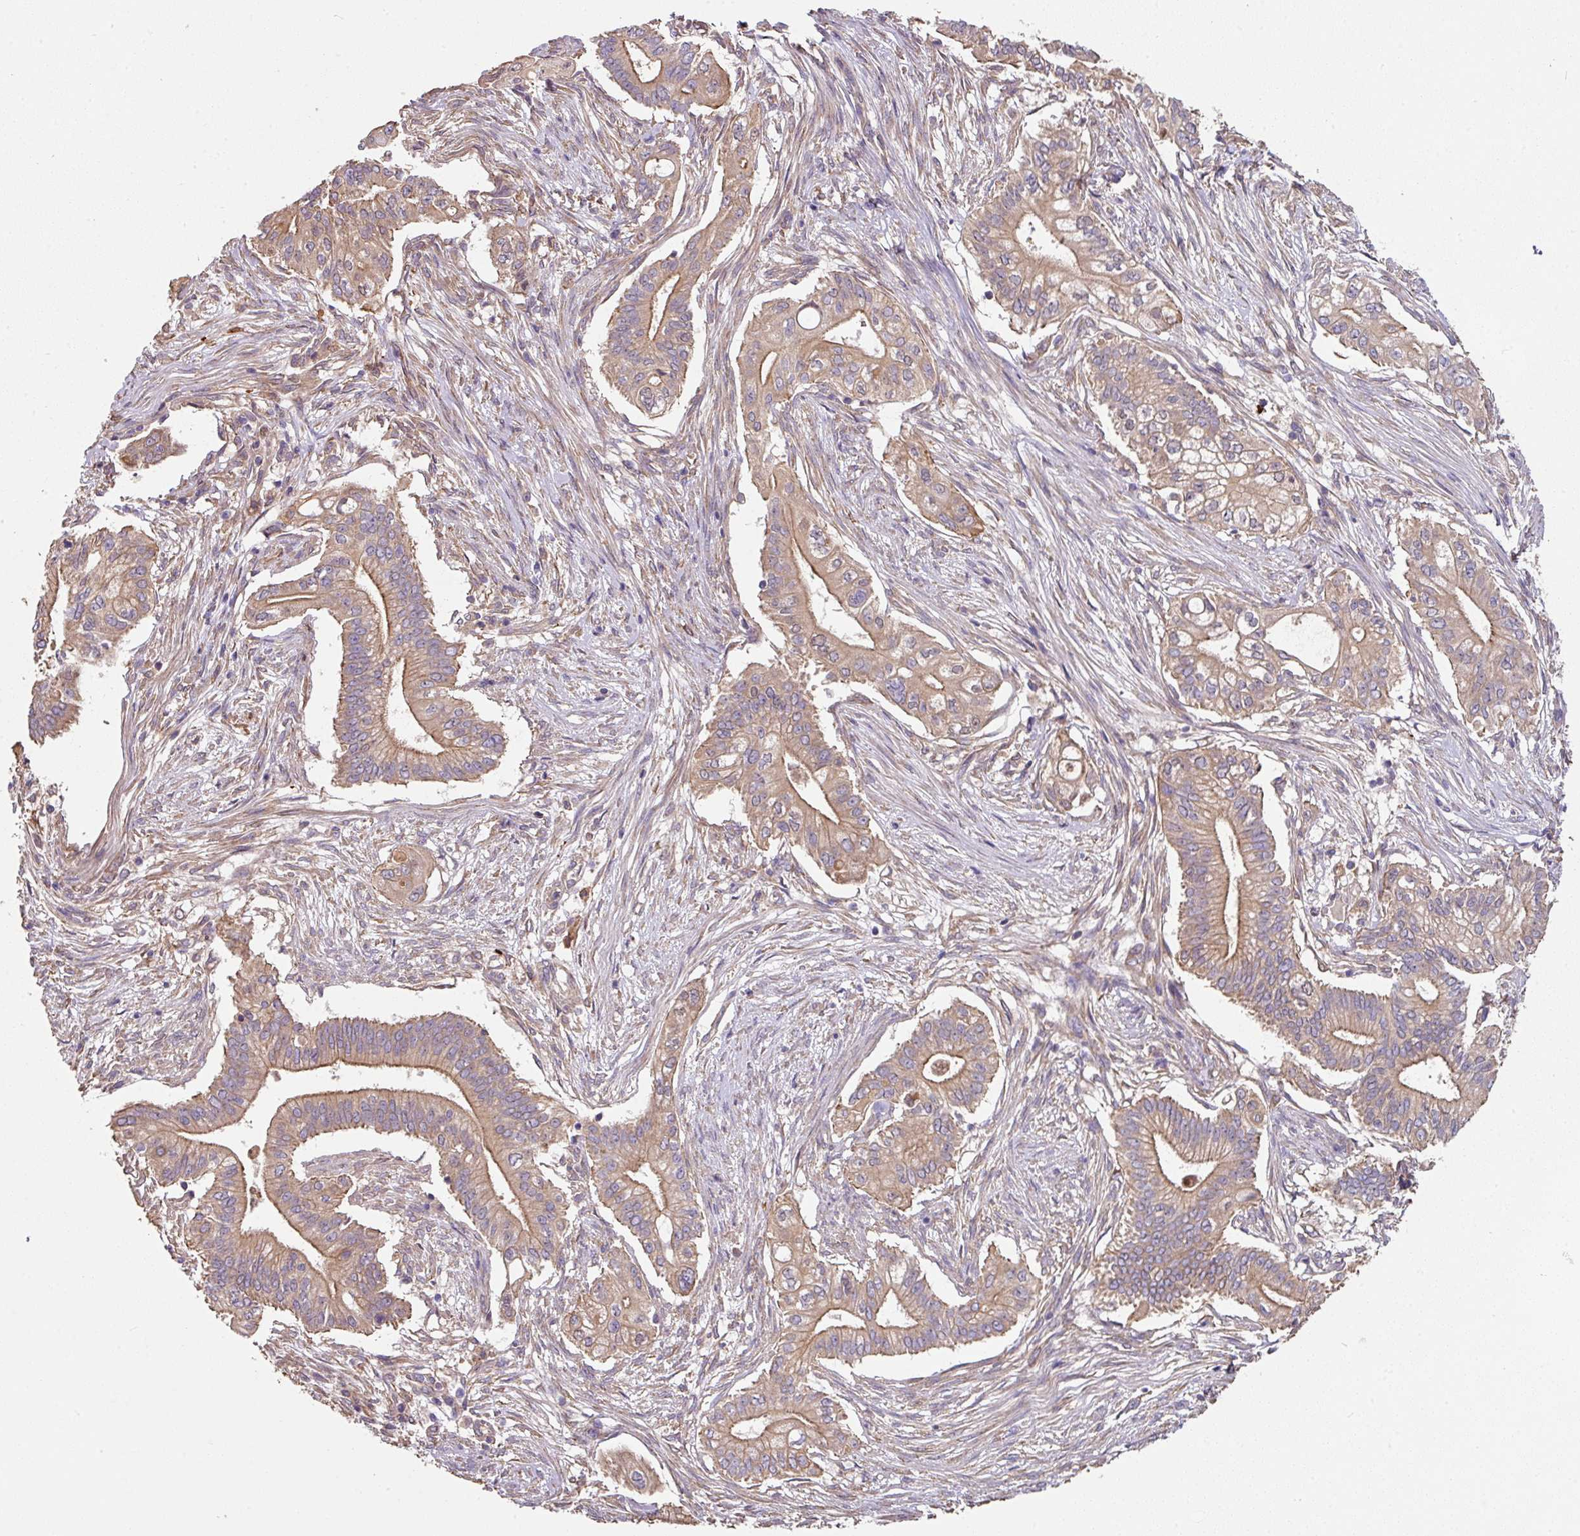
{"staining": {"intensity": "moderate", "quantity": "25%-75%", "location": "cytoplasmic/membranous"}, "tissue": "pancreatic cancer", "cell_type": "Tumor cells", "image_type": "cancer", "snomed": [{"axis": "morphology", "description": "Adenocarcinoma, NOS"}, {"axis": "topography", "description": "Pancreas"}], "caption": "The micrograph demonstrates staining of pancreatic cancer, revealing moderate cytoplasmic/membranous protein staining (brown color) within tumor cells. The staining was performed using DAB, with brown indicating positive protein expression. Nuclei are stained blue with hematoxylin.", "gene": "C4orf48", "patient": {"sex": "female", "age": 68}}